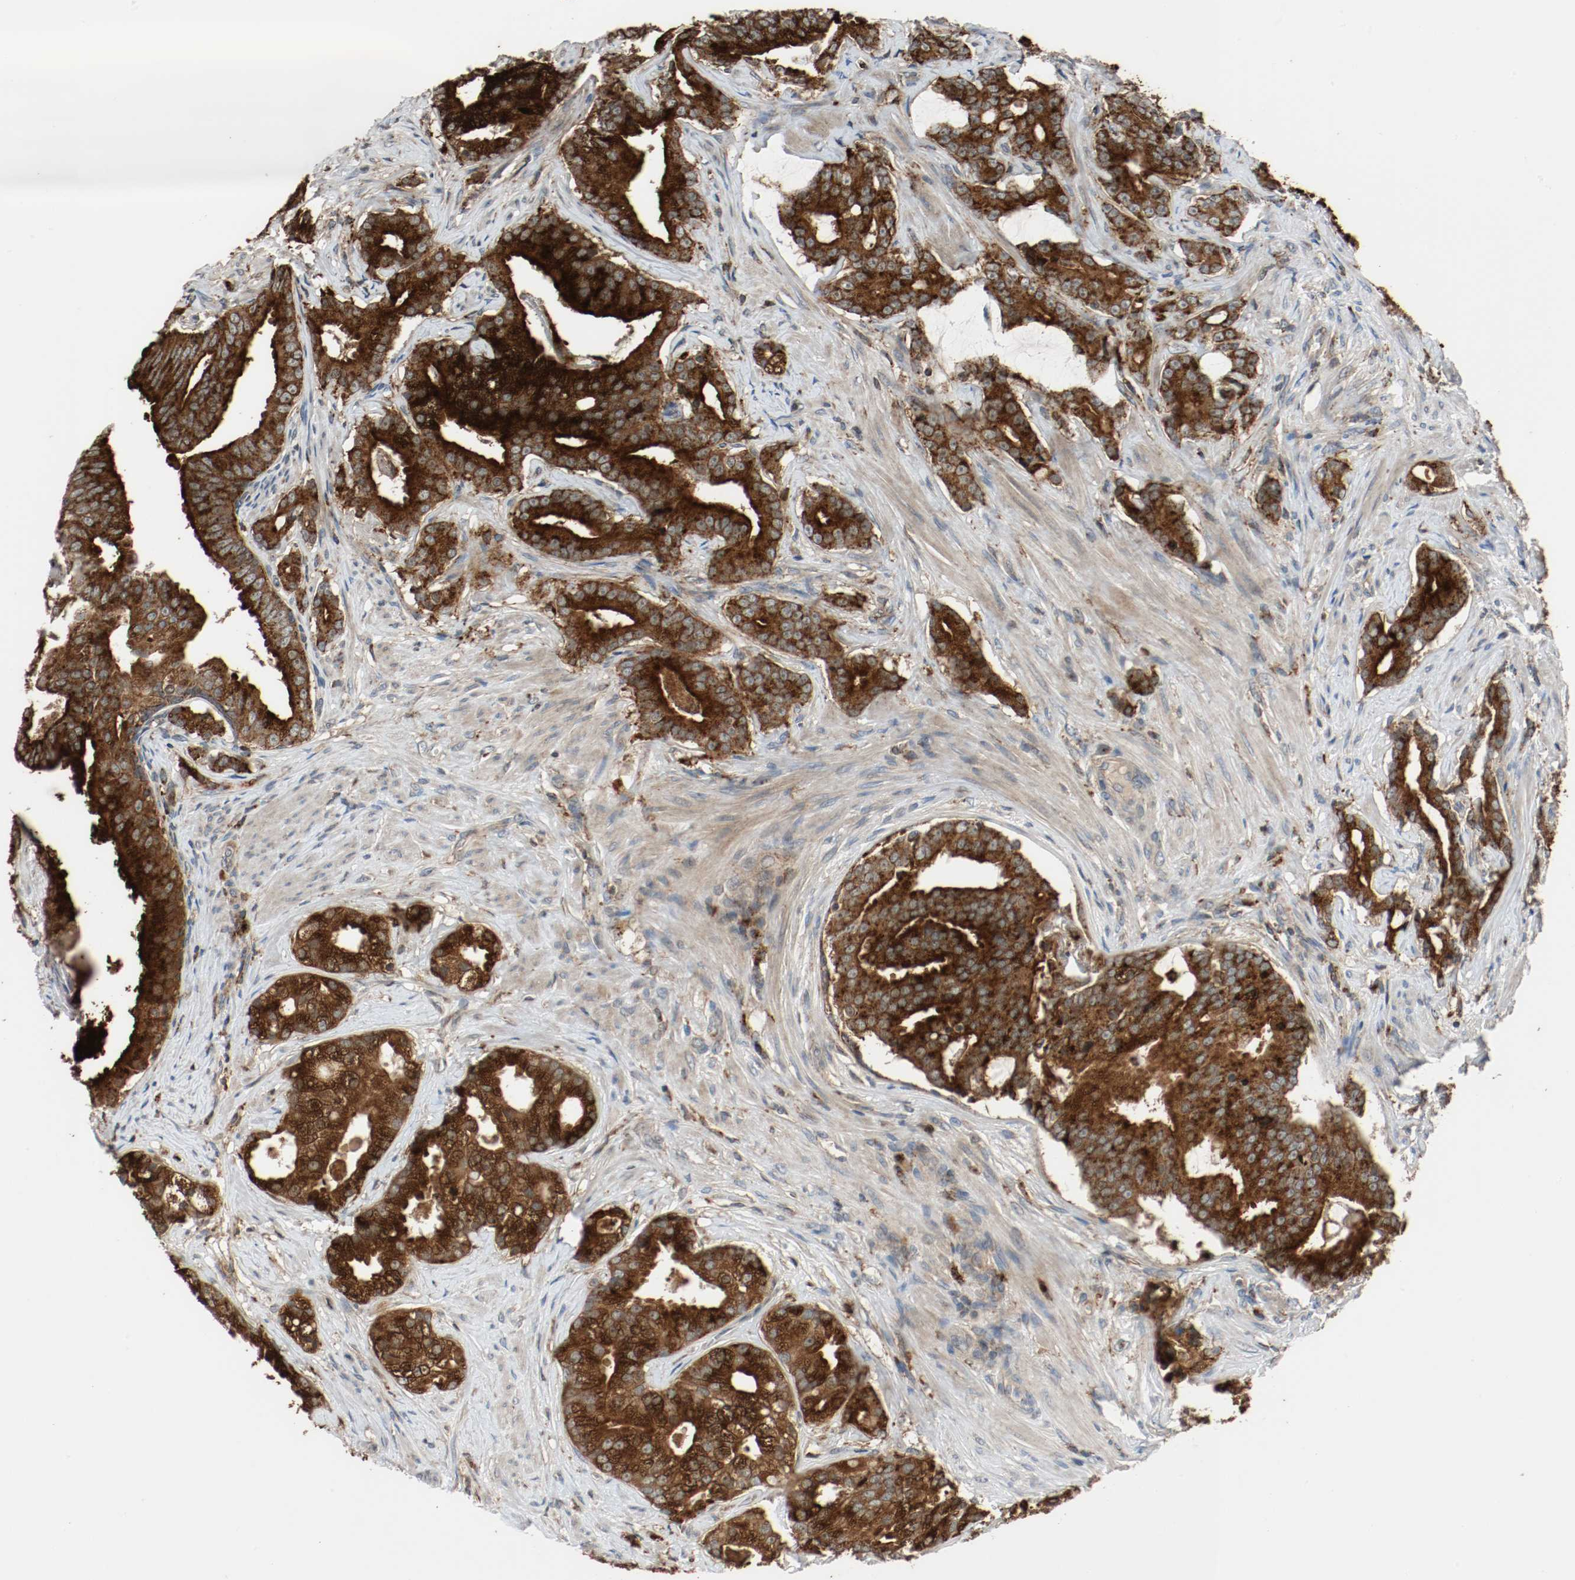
{"staining": {"intensity": "strong", "quantity": ">75%", "location": "cytoplasmic/membranous"}, "tissue": "prostate cancer", "cell_type": "Tumor cells", "image_type": "cancer", "snomed": [{"axis": "morphology", "description": "Adenocarcinoma, Low grade"}, {"axis": "topography", "description": "Prostate"}], "caption": "This image shows IHC staining of prostate adenocarcinoma (low-grade), with high strong cytoplasmic/membranous positivity in about >75% of tumor cells.", "gene": "LAMP2", "patient": {"sex": "male", "age": 58}}